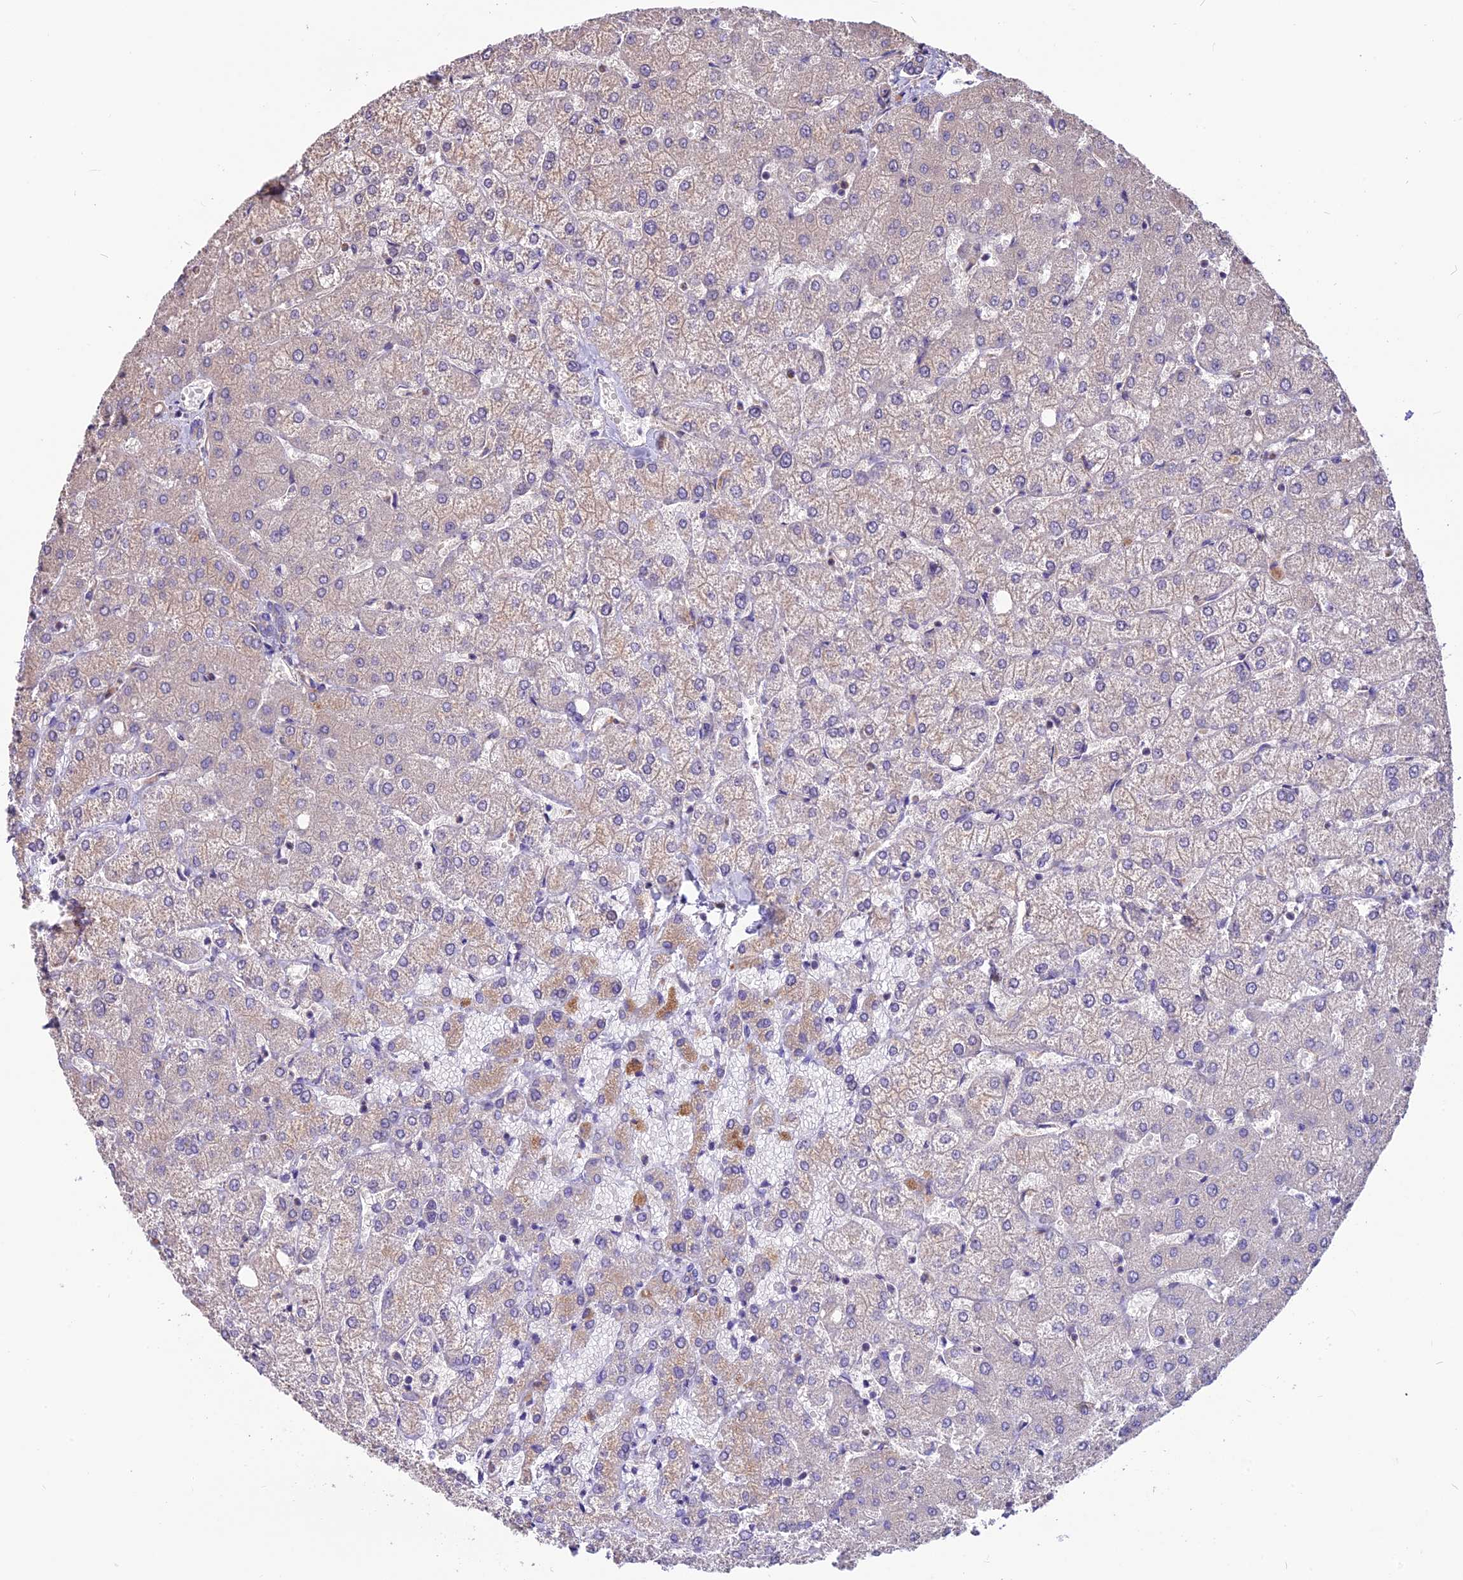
{"staining": {"intensity": "negative", "quantity": "none", "location": "none"}, "tissue": "liver", "cell_type": "Cholangiocytes", "image_type": "normal", "snomed": [{"axis": "morphology", "description": "Normal tissue, NOS"}, {"axis": "topography", "description": "Liver"}], "caption": "Cholangiocytes are negative for protein expression in benign human liver.", "gene": "ANO3", "patient": {"sex": "female", "age": 54}}